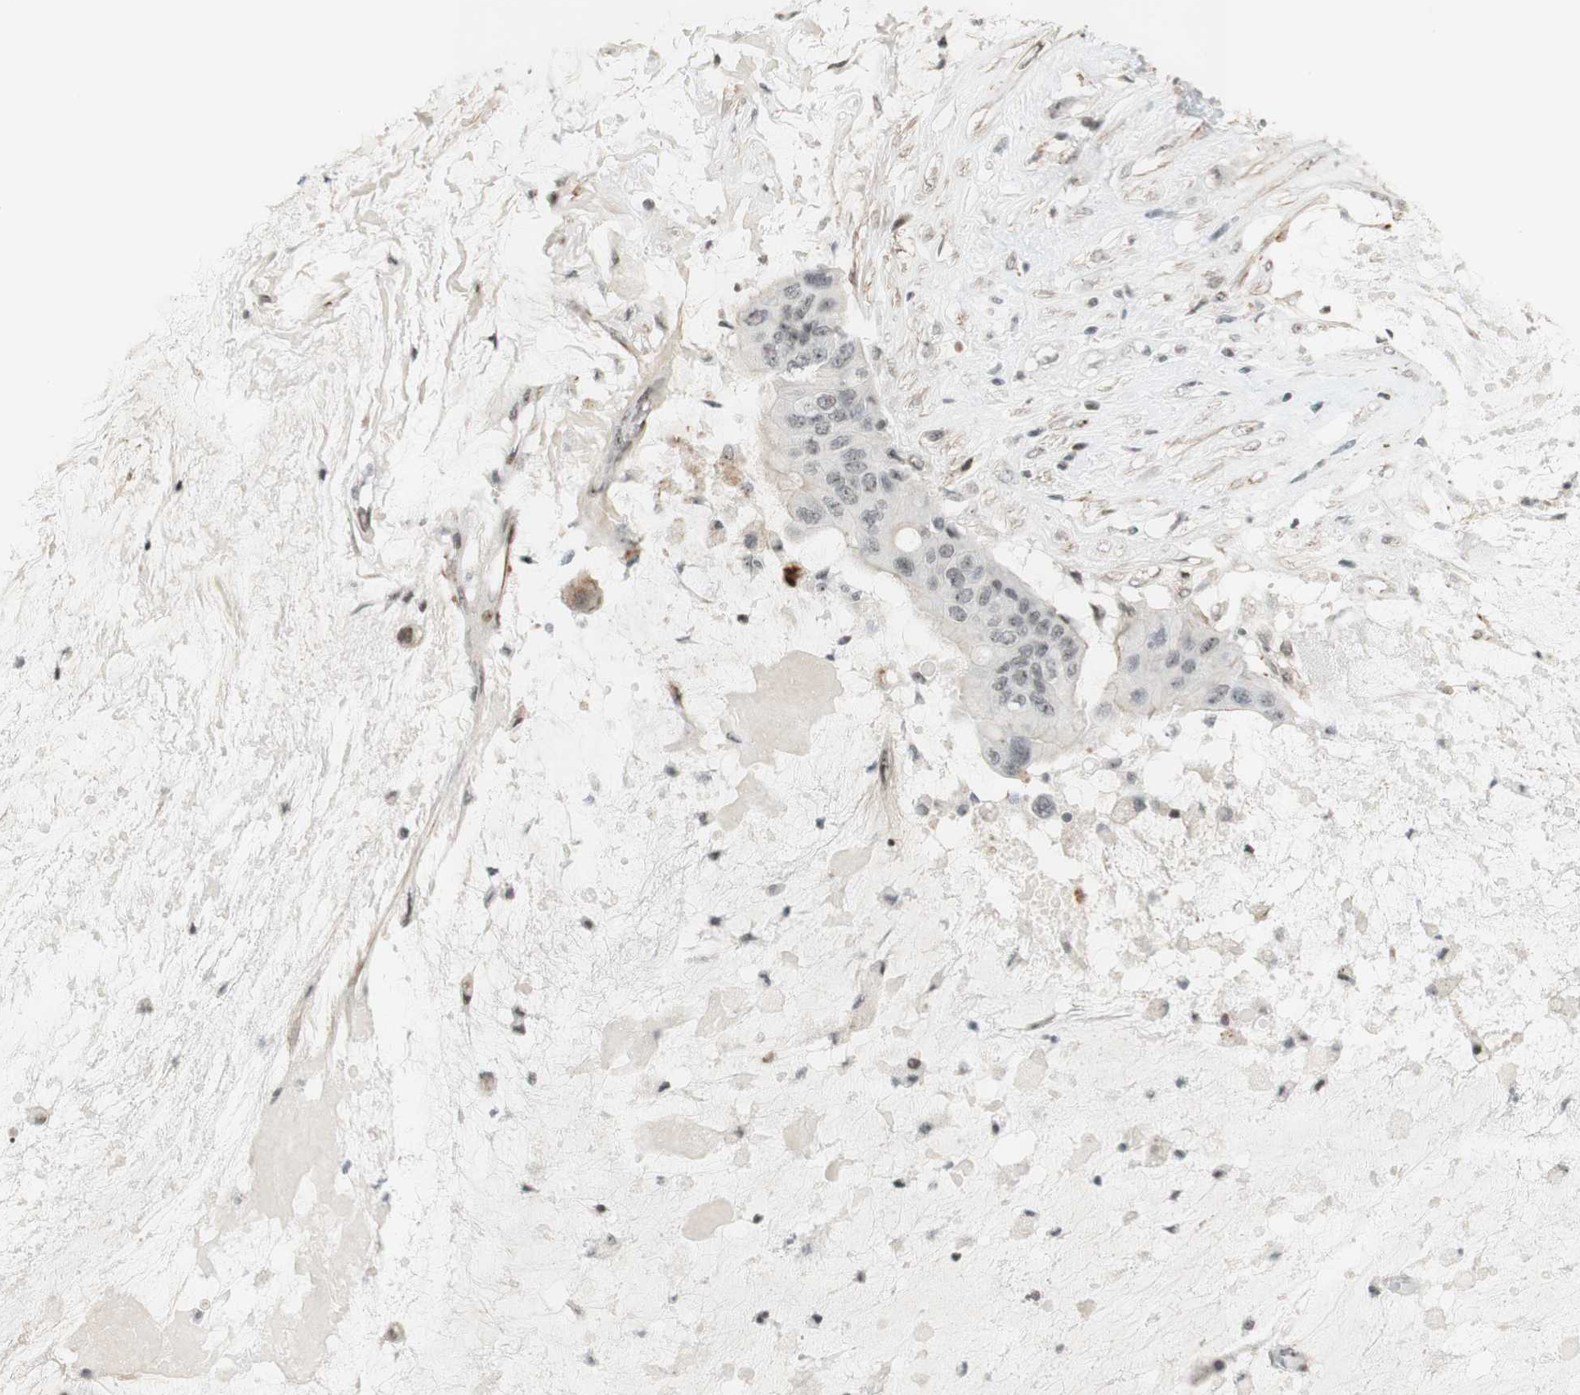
{"staining": {"intensity": "moderate", "quantity": ">75%", "location": "nuclear"}, "tissue": "ovarian cancer", "cell_type": "Tumor cells", "image_type": "cancer", "snomed": [{"axis": "morphology", "description": "Cystadenocarcinoma, mucinous, NOS"}, {"axis": "topography", "description": "Ovary"}], "caption": "High-magnification brightfield microscopy of ovarian mucinous cystadenocarcinoma stained with DAB (3,3'-diaminobenzidine) (brown) and counterstained with hematoxylin (blue). tumor cells exhibit moderate nuclear staining is appreciated in approximately>75% of cells.", "gene": "IRF1", "patient": {"sex": "female", "age": 80}}